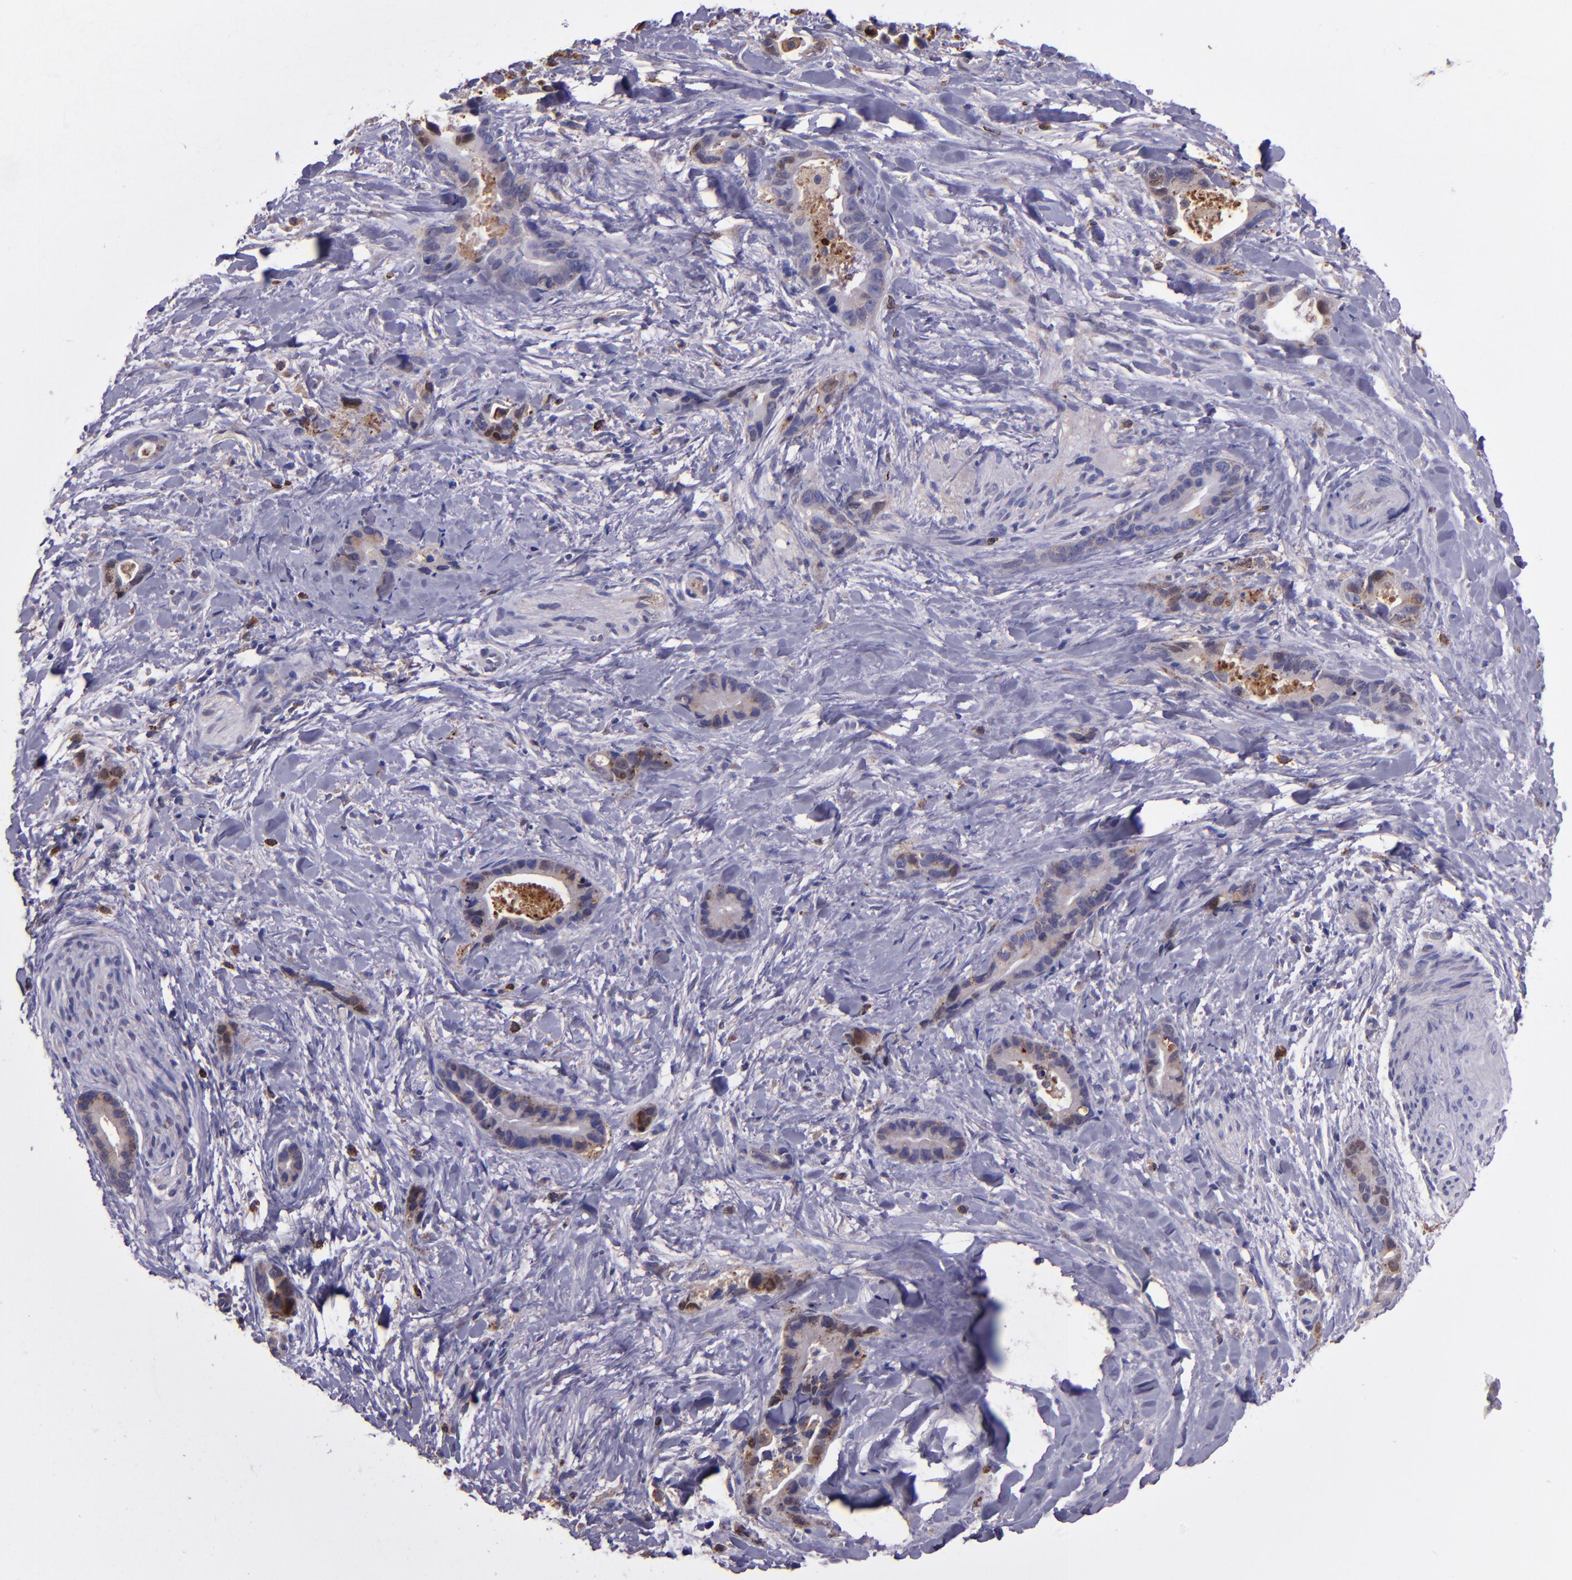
{"staining": {"intensity": "moderate", "quantity": "25%-75%", "location": "cytoplasmic/membranous,nuclear"}, "tissue": "liver cancer", "cell_type": "Tumor cells", "image_type": "cancer", "snomed": [{"axis": "morphology", "description": "Cholangiocarcinoma"}, {"axis": "topography", "description": "Liver"}], "caption": "DAB immunohistochemical staining of human cholangiocarcinoma (liver) demonstrates moderate cytoplasmic/membranous and nuclear protein staining in about 25%-75% of tumor cells.", "gene": "WASHC1", "patient": {"sex": "female", "age": 55}}